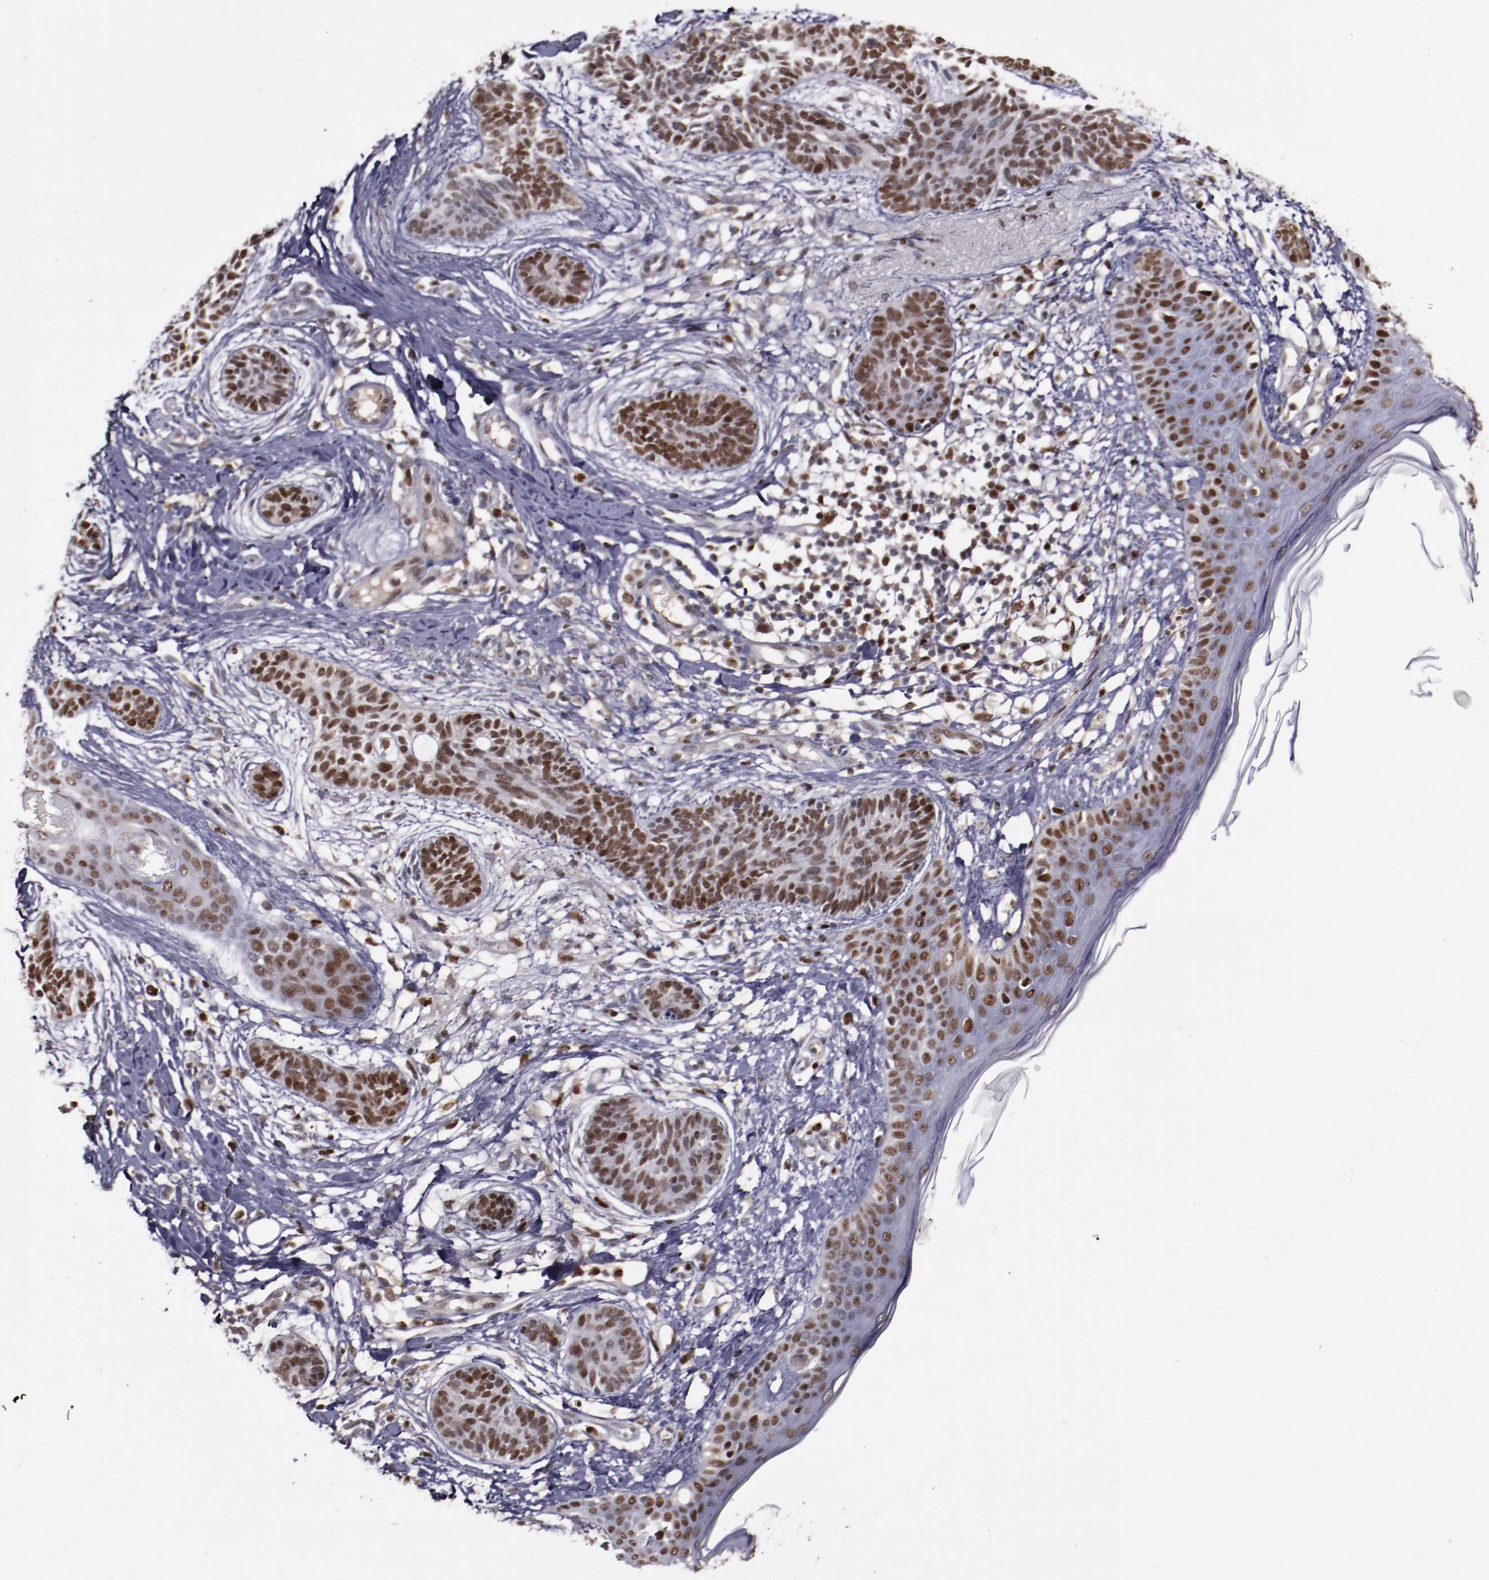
{"staining": {"intensity": "strong", "quantity": ">75%", "location": "nuclear"}, "tissue": "skin cancer", "cell_type": "Tumor cells", "image_type": "cancer", "snomed": [{"axis": "morphology", "description": "Normal tissue, NOS"}, {"axis": "morphology", "description": "Basal cell carcinoma"}, {"axis": "topography", "description": "Skin"}], "caption": "DAB (3,3'-diaminobenzidine) immunohistochemical staining of basal cell carcinoma (skin) demonstrates strong nuclear protein staining in about >75% of tumor cells.", "gene": "CHEK2", "patient": {"sex": "male", "age": 63}}